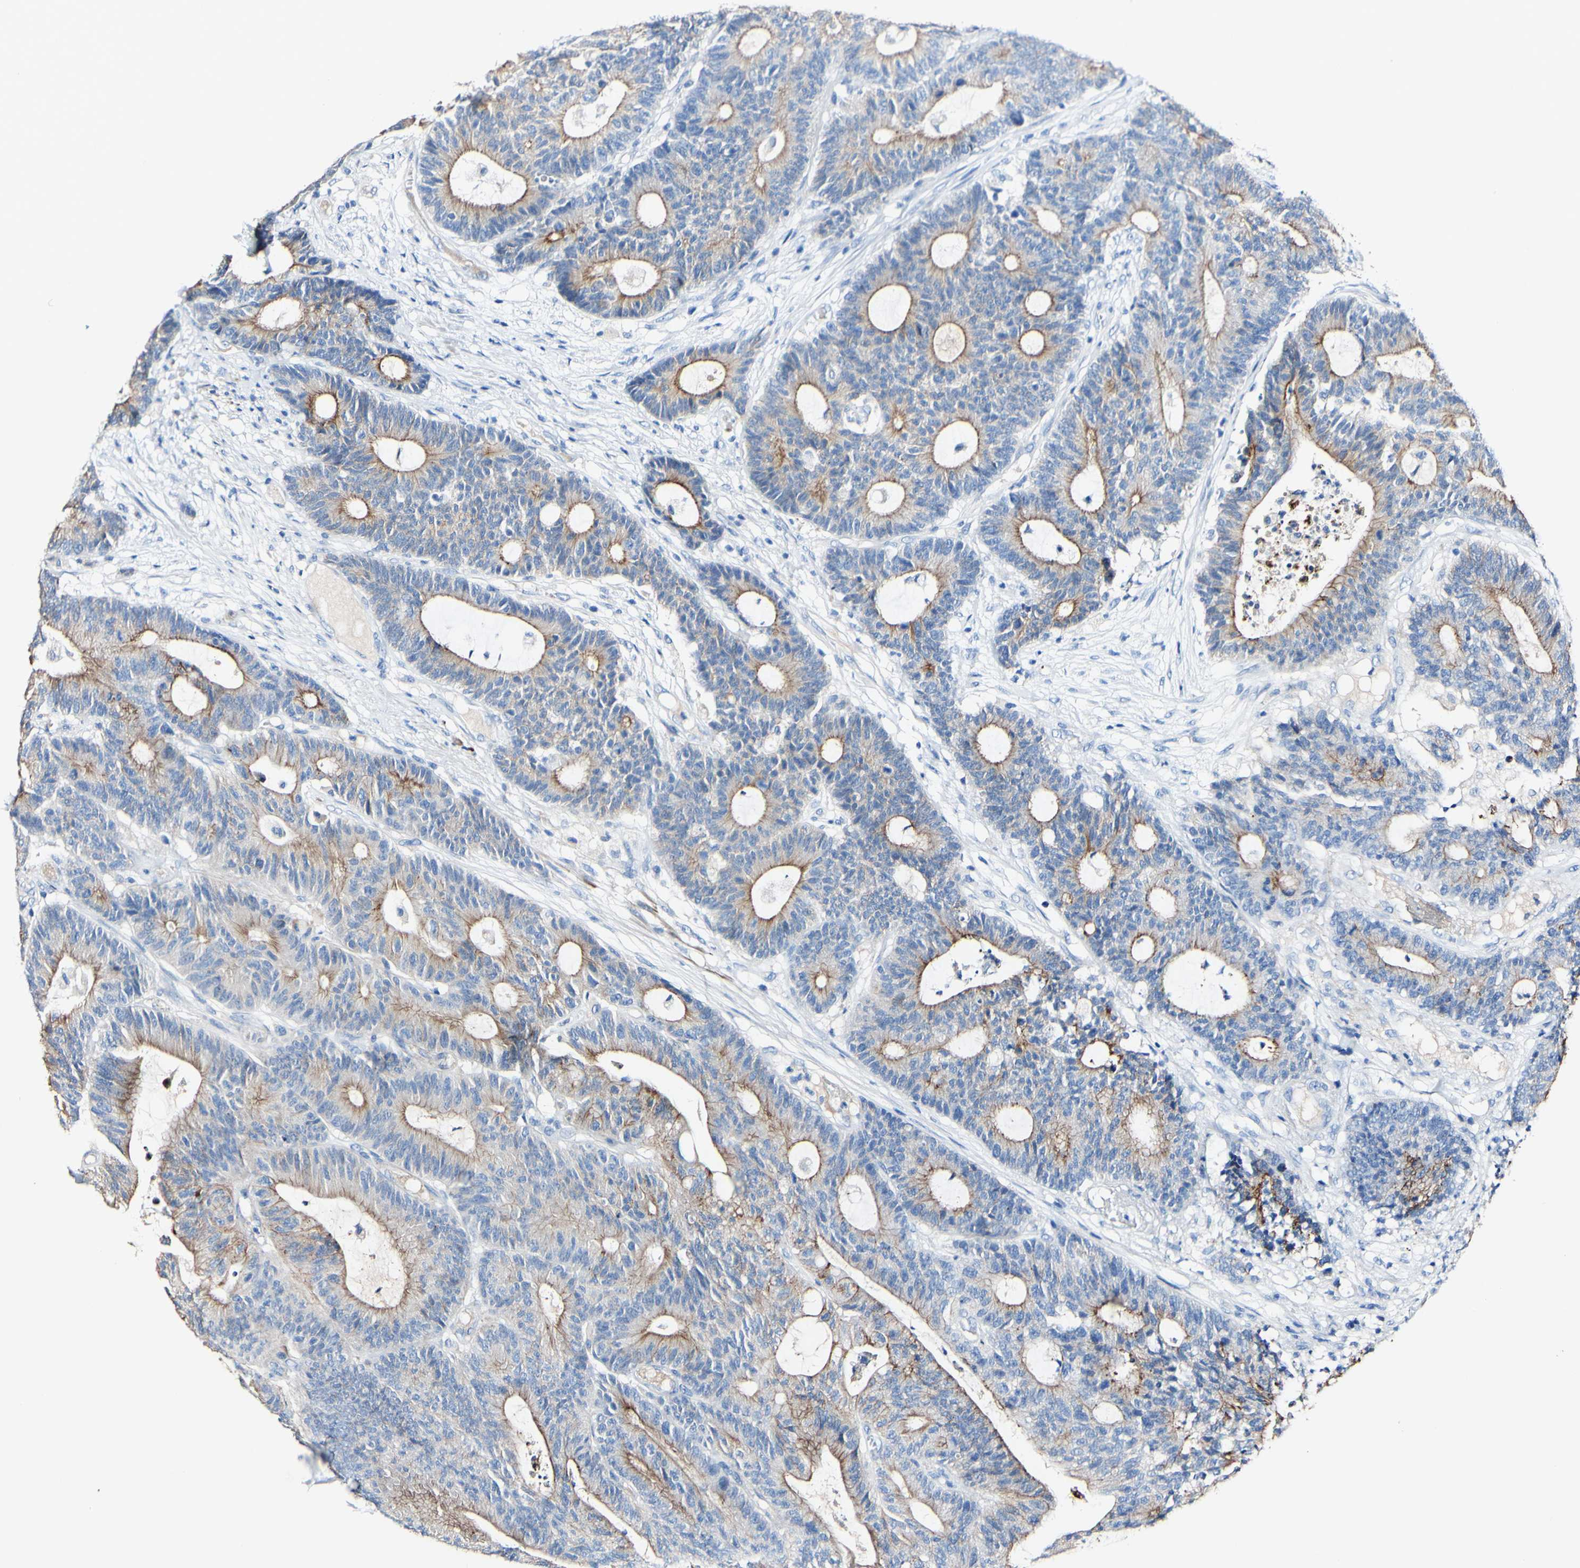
{"staining": {"intensity": "moderate", "quantity": ">75%", "location": "cytoplasmic/membranous"}, "tissue": "colorectal cancer", "cell_type": "Tumor cells", "image_type": "cancer", "snomed": [{"axis": "morphology", "description": "Adenocarcinoma, NOS"}, {"axis": "topography", "description": "Colon"}], "caption": "DAB (3,3'-diaminobenzidine) immunohistochemical staining of human colorectal cancer exhibits moderate cytoplasmic/membranous protein staining in approximately >75% of tumor cells.", "gene": "DSC2", "patient": {"sex": "female", "age": 84}}